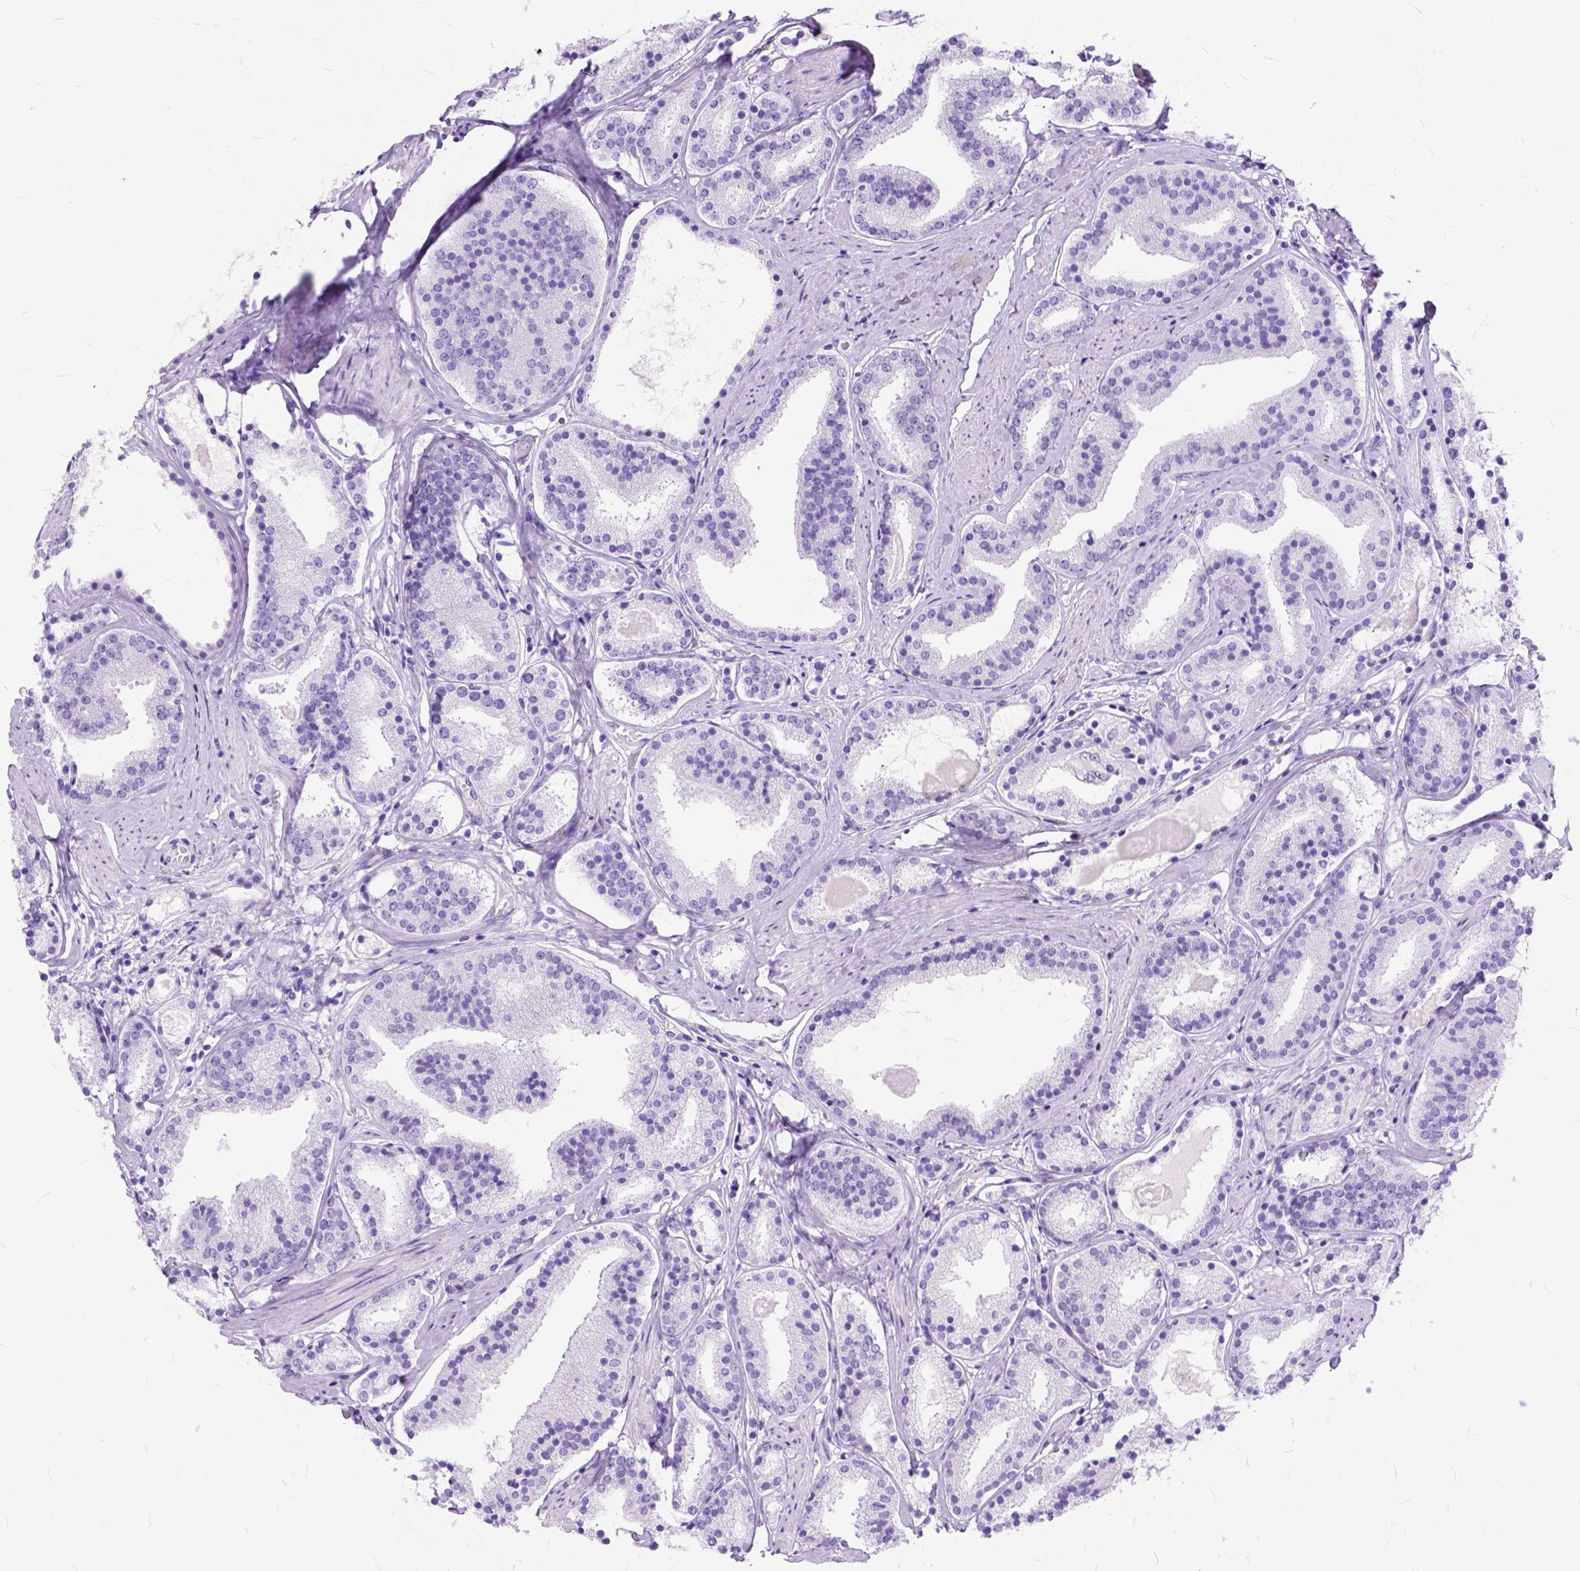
{"staining": {"intensity": "negative", "quantity": "none", "location": "none"}, "tissue": "prostate cancer", "cell_type": "Tumor cells", "image_type": "cancer", "snomed": [{"axis": "morphology", "description": "Adenocarcinoma, High grade"}, {"axis": "topography", "description": "Prostate"}], "caption": "IHC photomicrograph of human prostate cancer stained for a protein (brown), which demonstrates no positivity in tumor cells.", "gene": "C1QTNF3", "patient": {"sex": "male", "age": 63}}